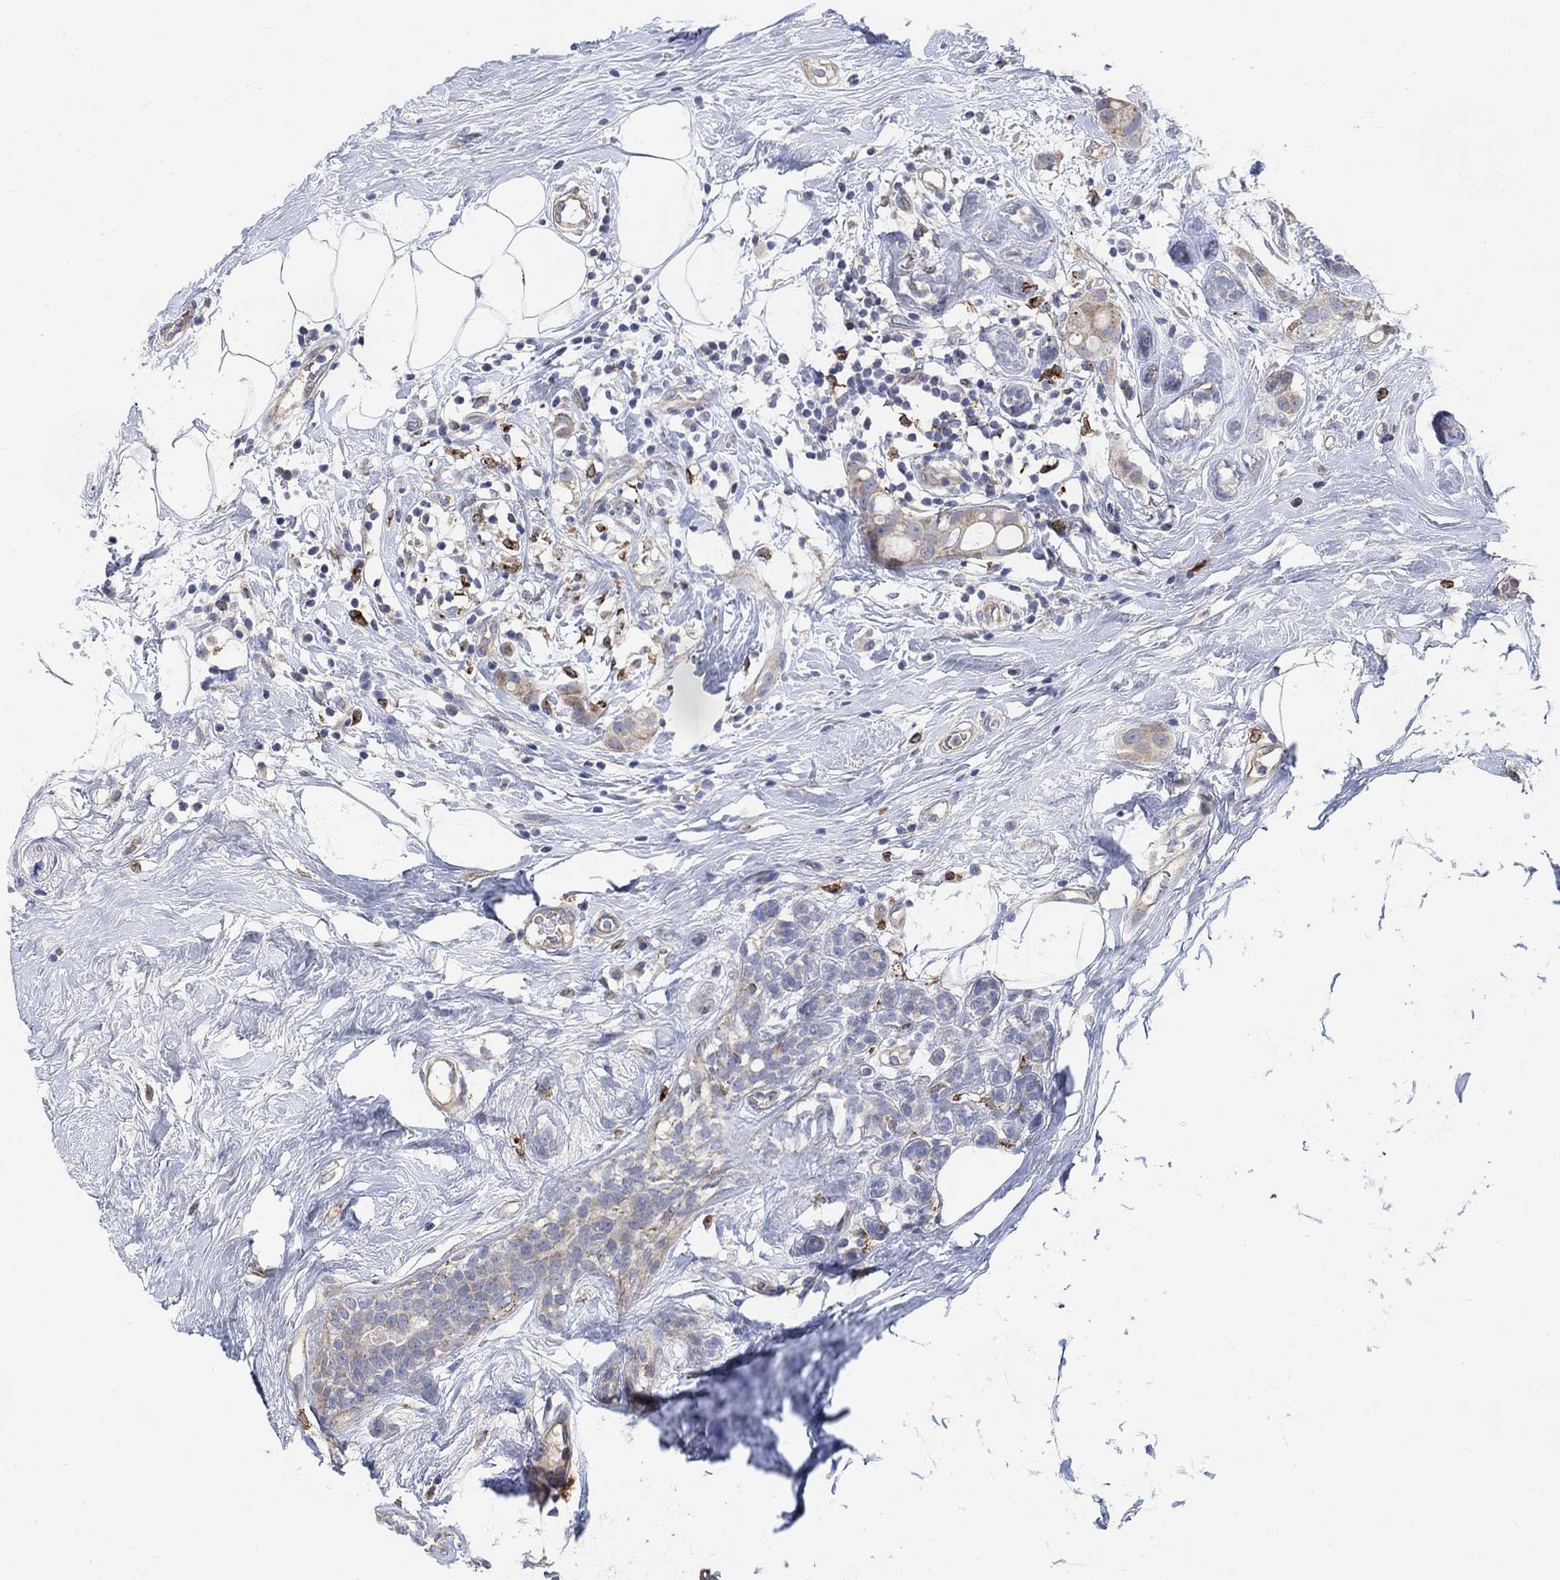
{"staining": {"intensity": "weak", "quantity": ">75%", "location": "cytoplasmic/membranous"}, "tissue": "breast cancer", "cell_type": "Tumor cells", "image_type": "cancer", "snomed": [{"axis": "morphology", "description": "Duct carcinoma"}, {"axis": "topography", "description": "Breast"}], "caption": "The immunohistochemical stain shows weak cytoplasmic/membranous staining in tumor cells of breast cancer tissue.", "gene": "HCRTR1", "patient": {"sex": "female", "age": 45}}